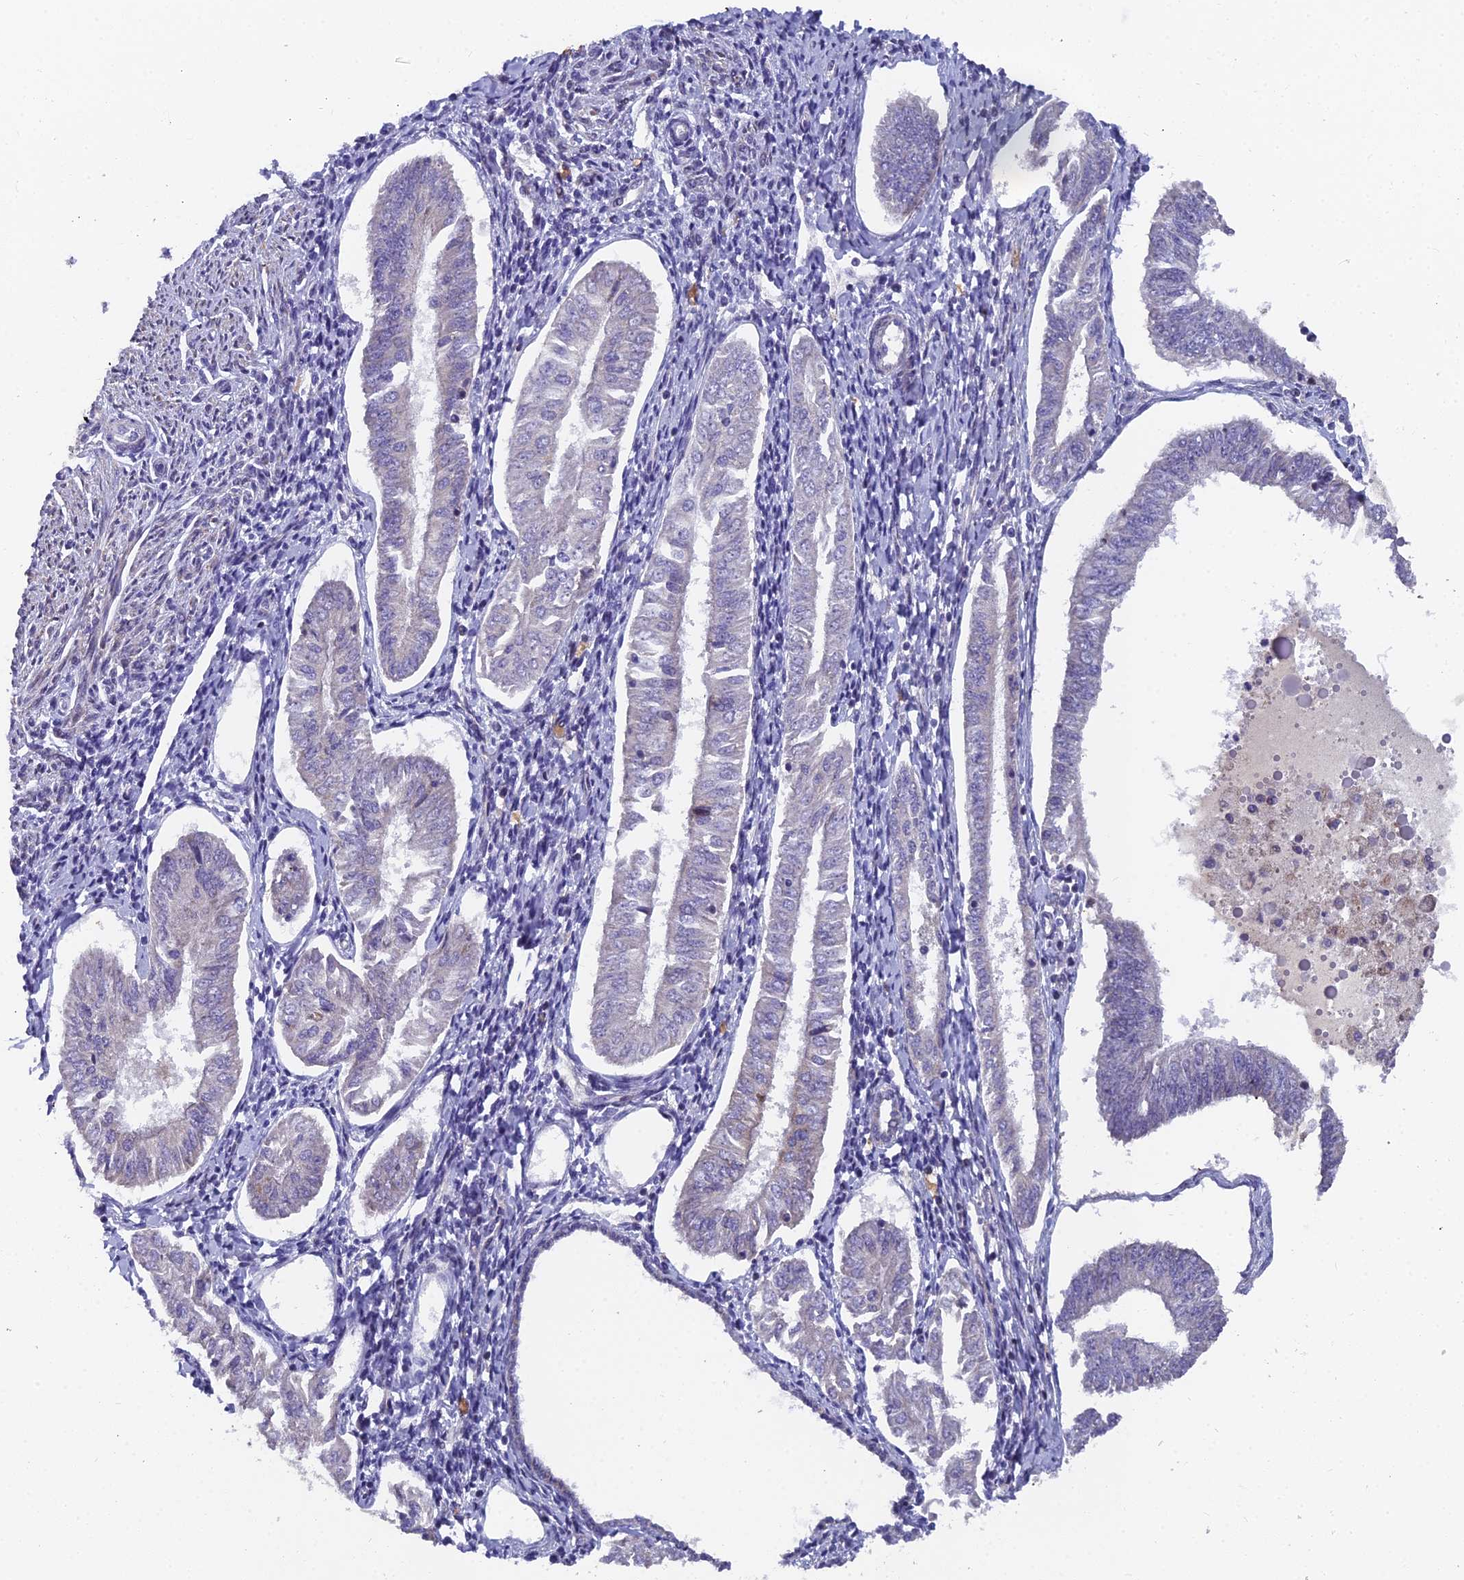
{"staining": {"intensity": "negative", "quantity": "none", "location": "none"}, "tissue": "endometrial cancer", "cell_type": "Tumor cells", "image_type": "cancer", "snomed": [{"axis": "morphology", "description": "Adenocarcinoma, NOS"}, {"axis": "topography", "description": "Endometrium"}], "caption": "Immunohistochemistry of endometrial cancer (adenocarcinoma) shows no positivity in tumor cells.", "gene": "RAB28", "patient": {"sex": "female", "age": 58}}